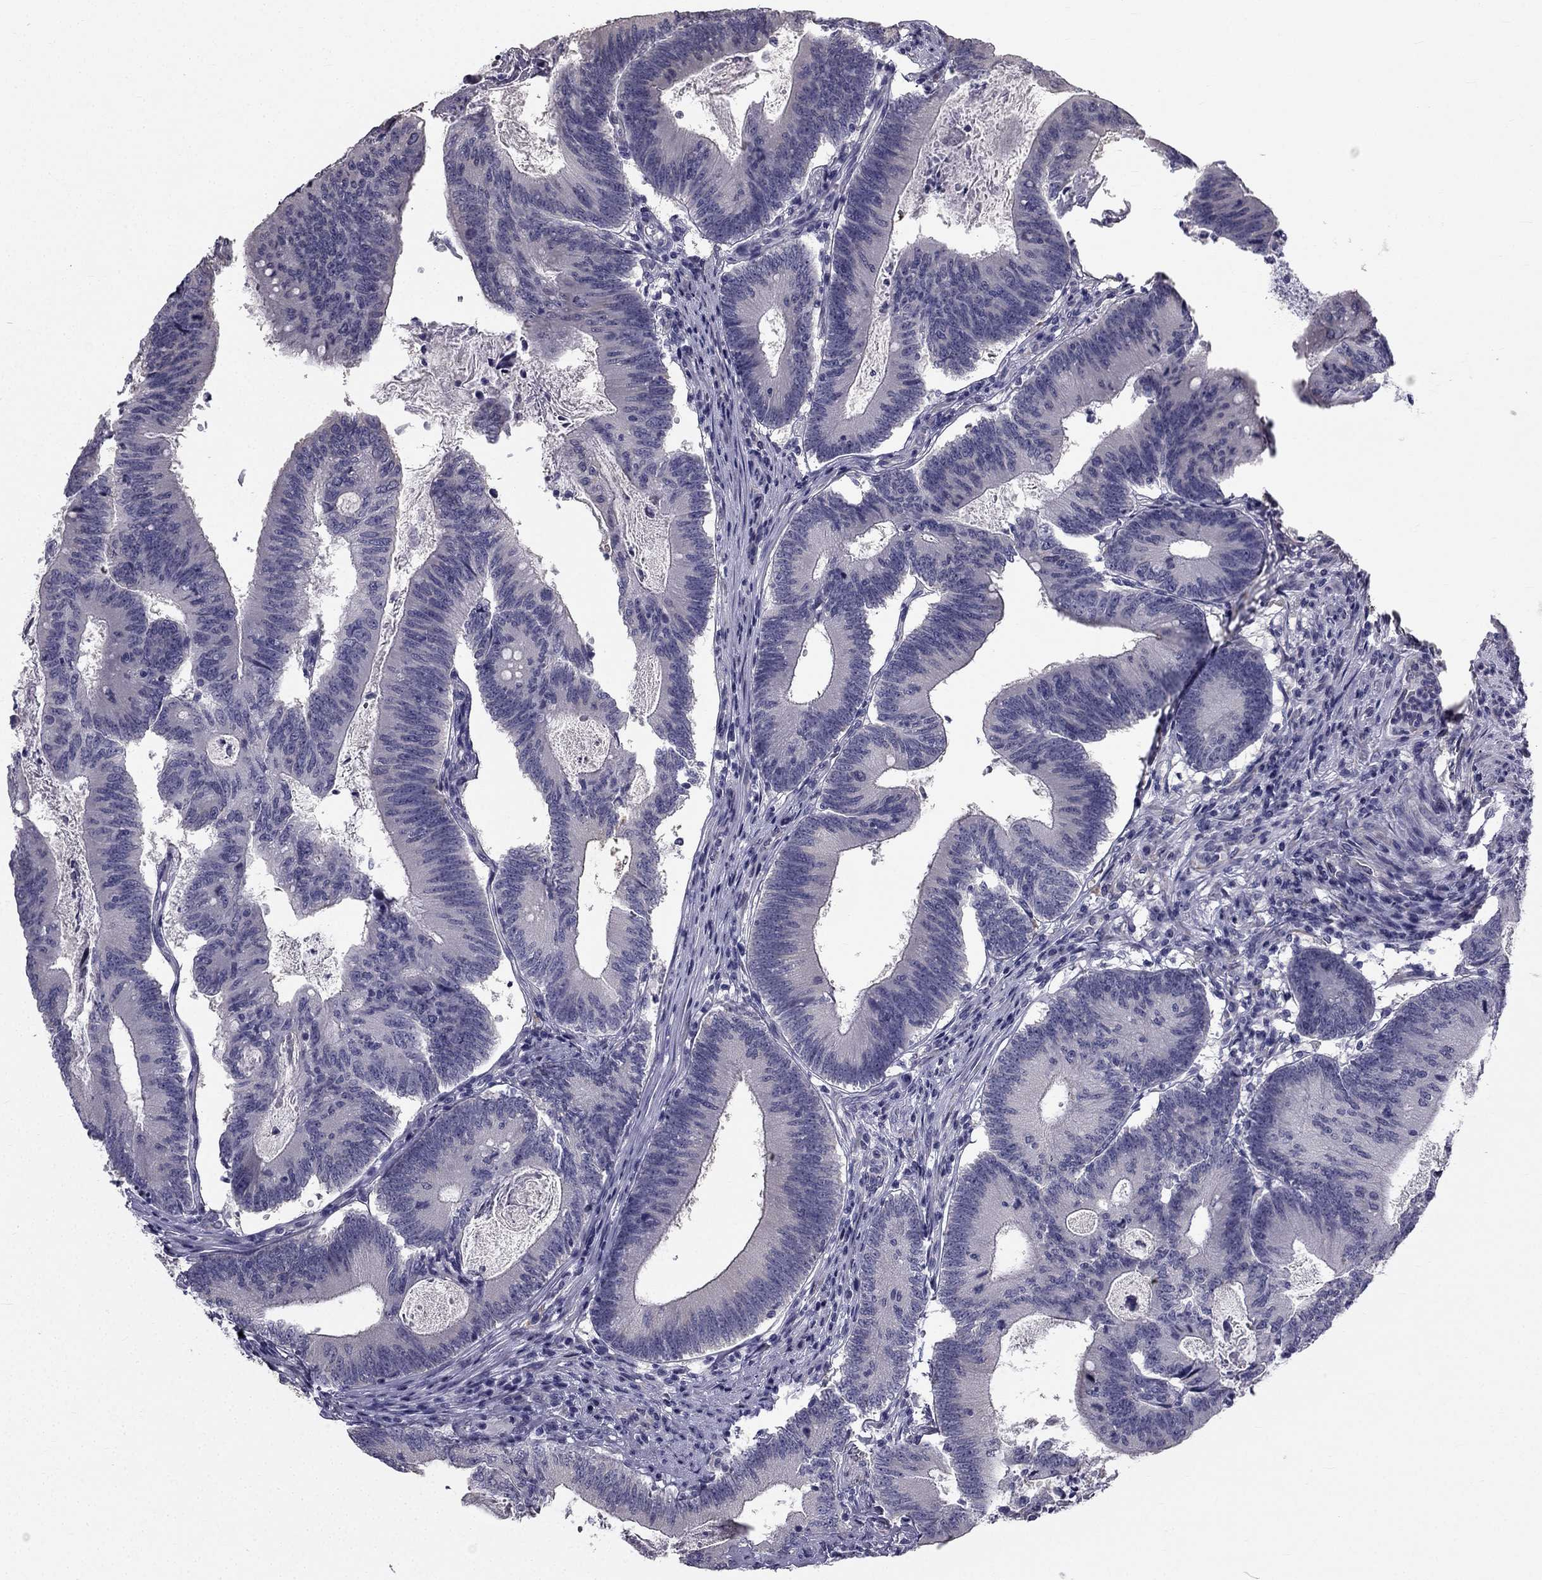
{"staining": {"intensity": "negative", "quantity": "none", "location": "none"}, "tissue": "colorectal cancer", "cell_type": "Tumor cells", "image_type": "cancer", "snomed": [{"axis": "morphology", "description": "Adenocarcinoma, NOS"}, {"axis": "topography", "description": "Colon"}], "caption": "DAB immunohistochemical staining of colorectal adenocarcinoma exhibits no significant staining in tumor cells. (Brightfield microscopy of DAB (3,3'-diaminobenzidine) IHC at high magnification).", "gene": "CCDC40", "patient": {"sex": "female", "age": 70}}